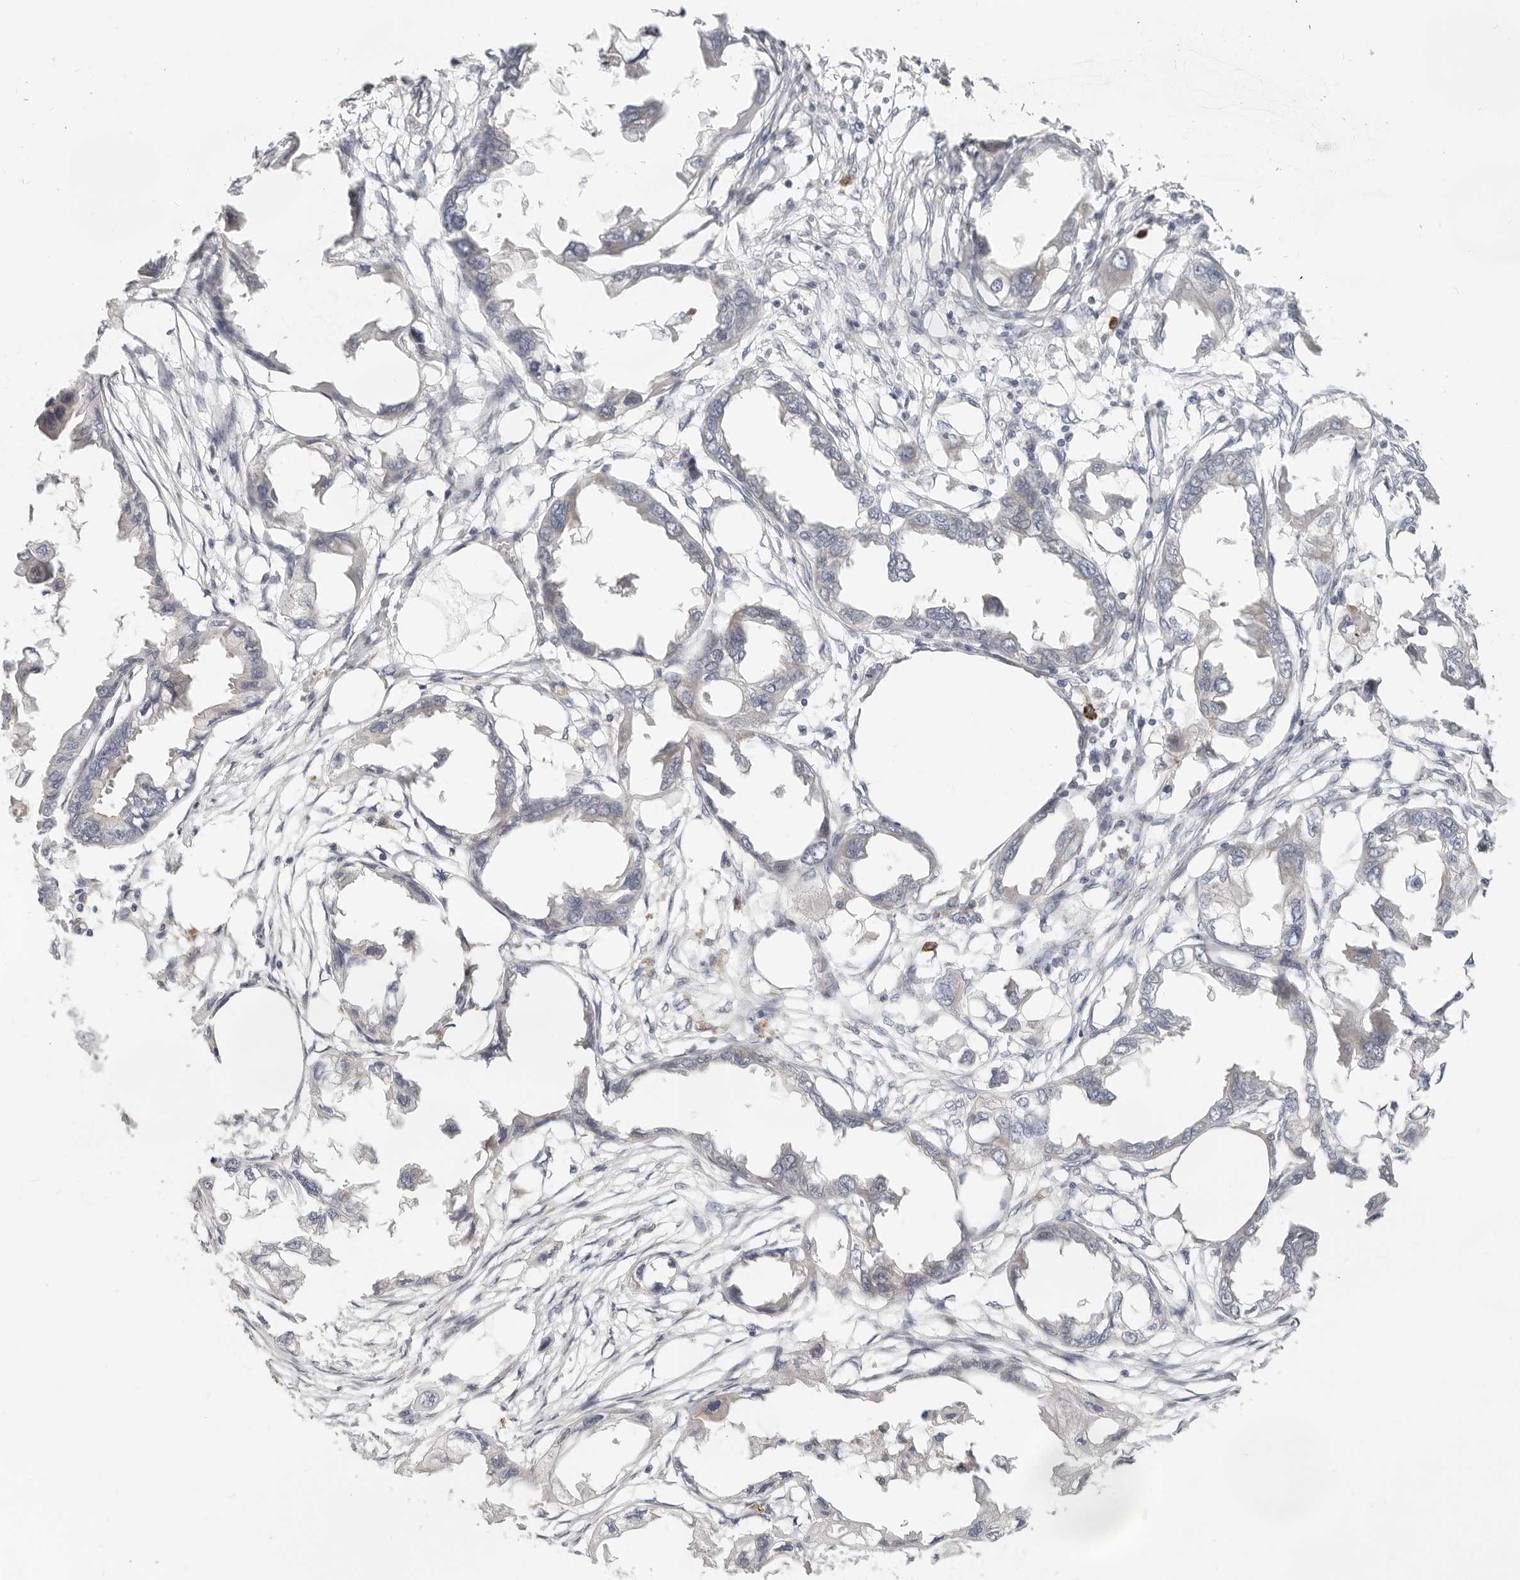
{"staining": {"intensity": "negative", "quantity": "none", "location": "none"}, "tissue": "endometrial cancer", "cell_type": "Tumor cells", "image_type": "cancer", "snomed": [{"axis": "morphology", "description": "Adenocarcinoma, NOS"}, {"axis": "morphology", "description": "Adenocarcinoma, metastatic, NOS"}, {"axis": "topography", "description": "Adipose tissue"}, {"axis": "topography", "description": "Endometrium"}], "caption": "This is a micrograph of IHC staining of endometrial cancer (metastatic adenocarcinoma), which shows no positivity in tumor cells.", "gene": "ZRANB1", "patient": {"sex": "female", "age": 67}}